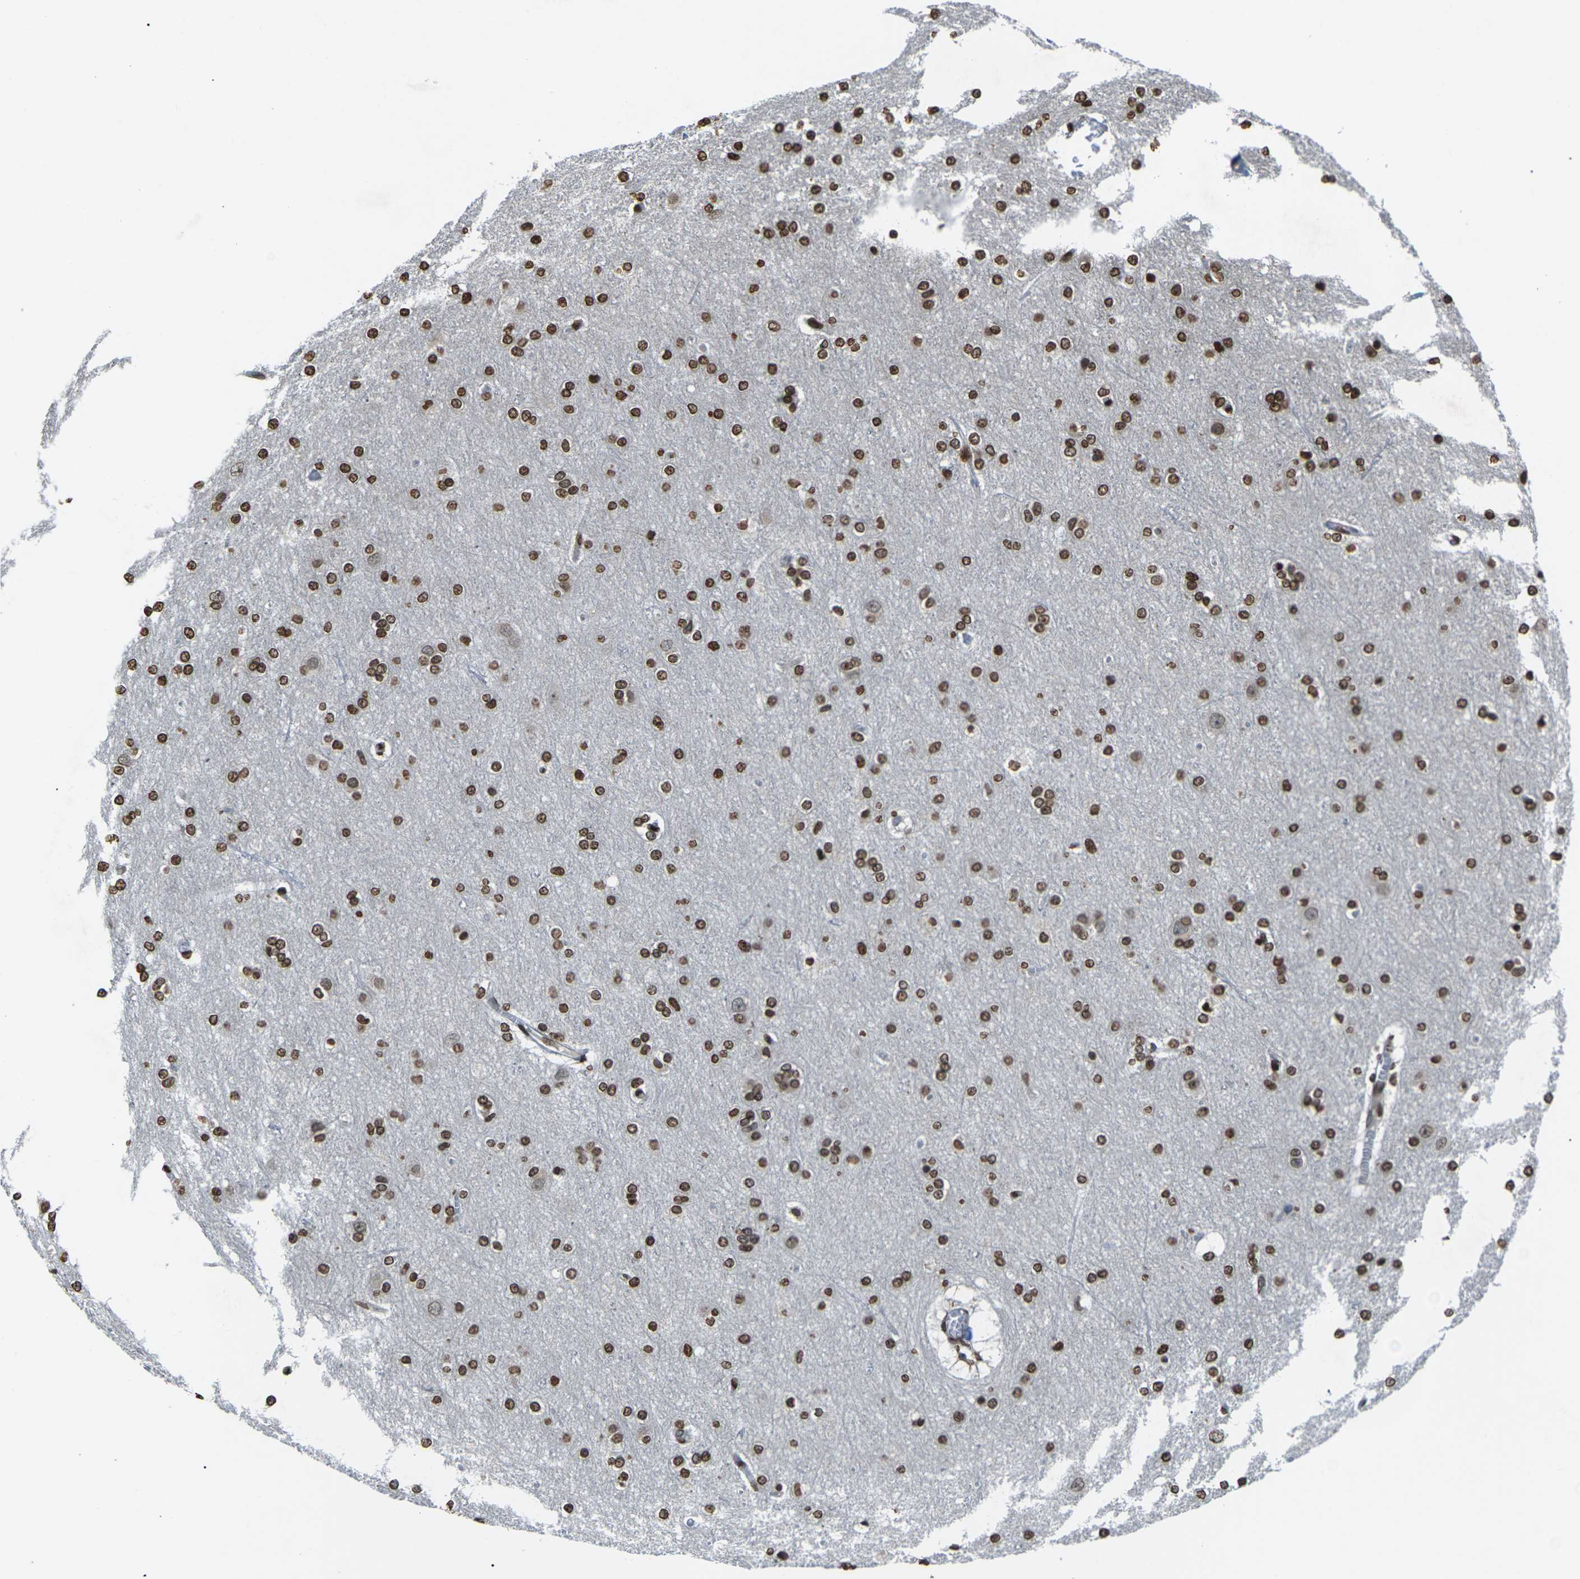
{"staining": {"intensity": "moderate", "quantity": ">75%", "location": "nuclear"}, "tissue": "cerebral cortex", "cell_type": "Endothelial cells", "image_type": "normal", "snomed": [{"axis": "morphology", "description": "Normal tissue, NOS"}, {"axis": "topography", "description": "Cerebral cortex"}], "caption": "Immunohistochemical staining of normal cerebral cortex displays >75% levels of moderate nuclear protein expression in approximately >75% of endothelial cells.", "gene": "EMSY", "patient": {"sex": "female", "age": 54}}